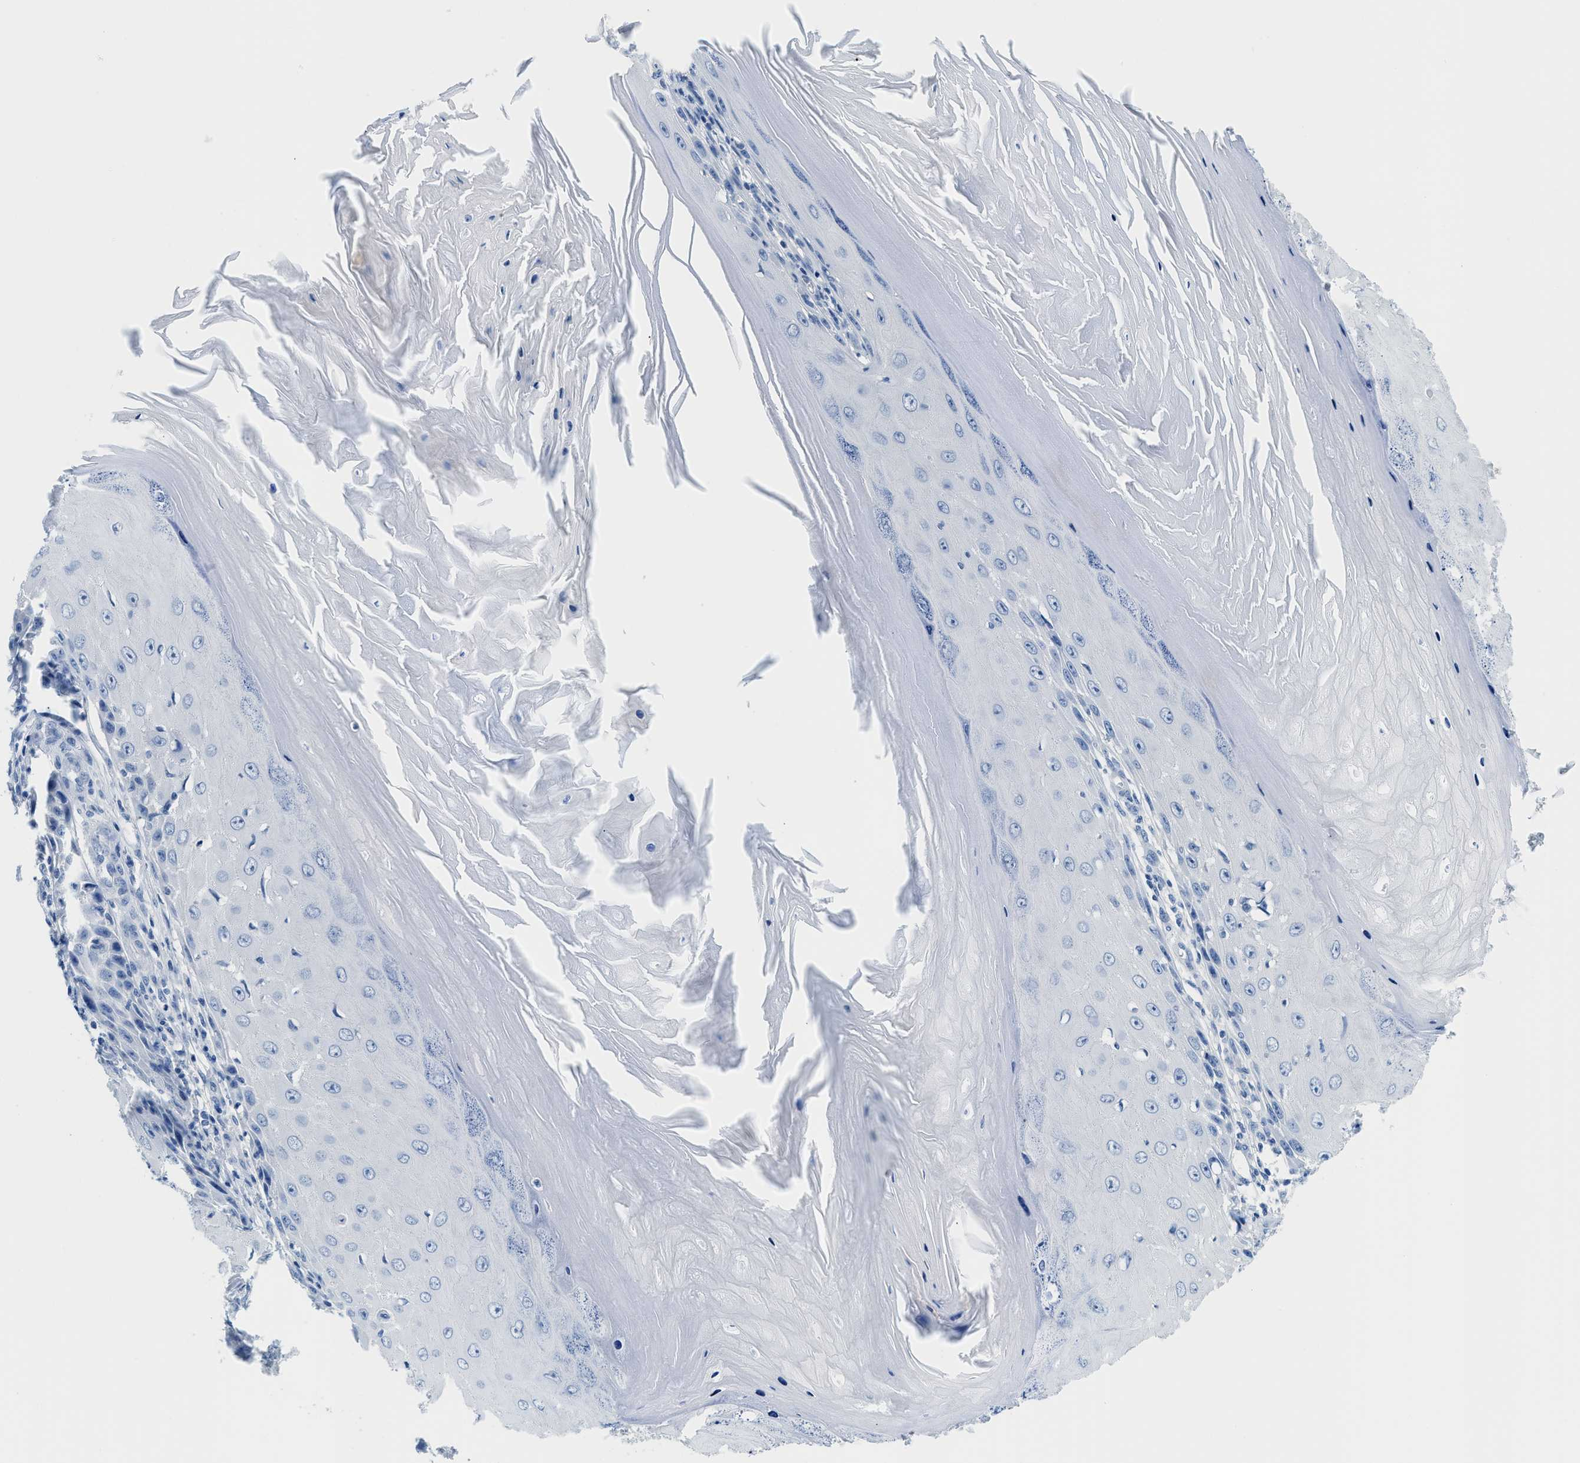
{"staining": {"intensity": "negative", "quantity": "none", "location": "none"}, "tissue": "skin cancer", "cell_type": "Tumor cells", "image_type": "cancer", "snomed": [{"axis": "morphology", "description": "Squamous cell carcinoma, NOS"}, {"axis": "topography", "description": "Skin"}], "caption": "IHC of human skin squamous cell carcinoma demonstrates no staining in tumor cells. (IHC, brightfield microscopy, high magnification).", "gene": "MBL2", "patient": {"sex": "female", "age": 73}}